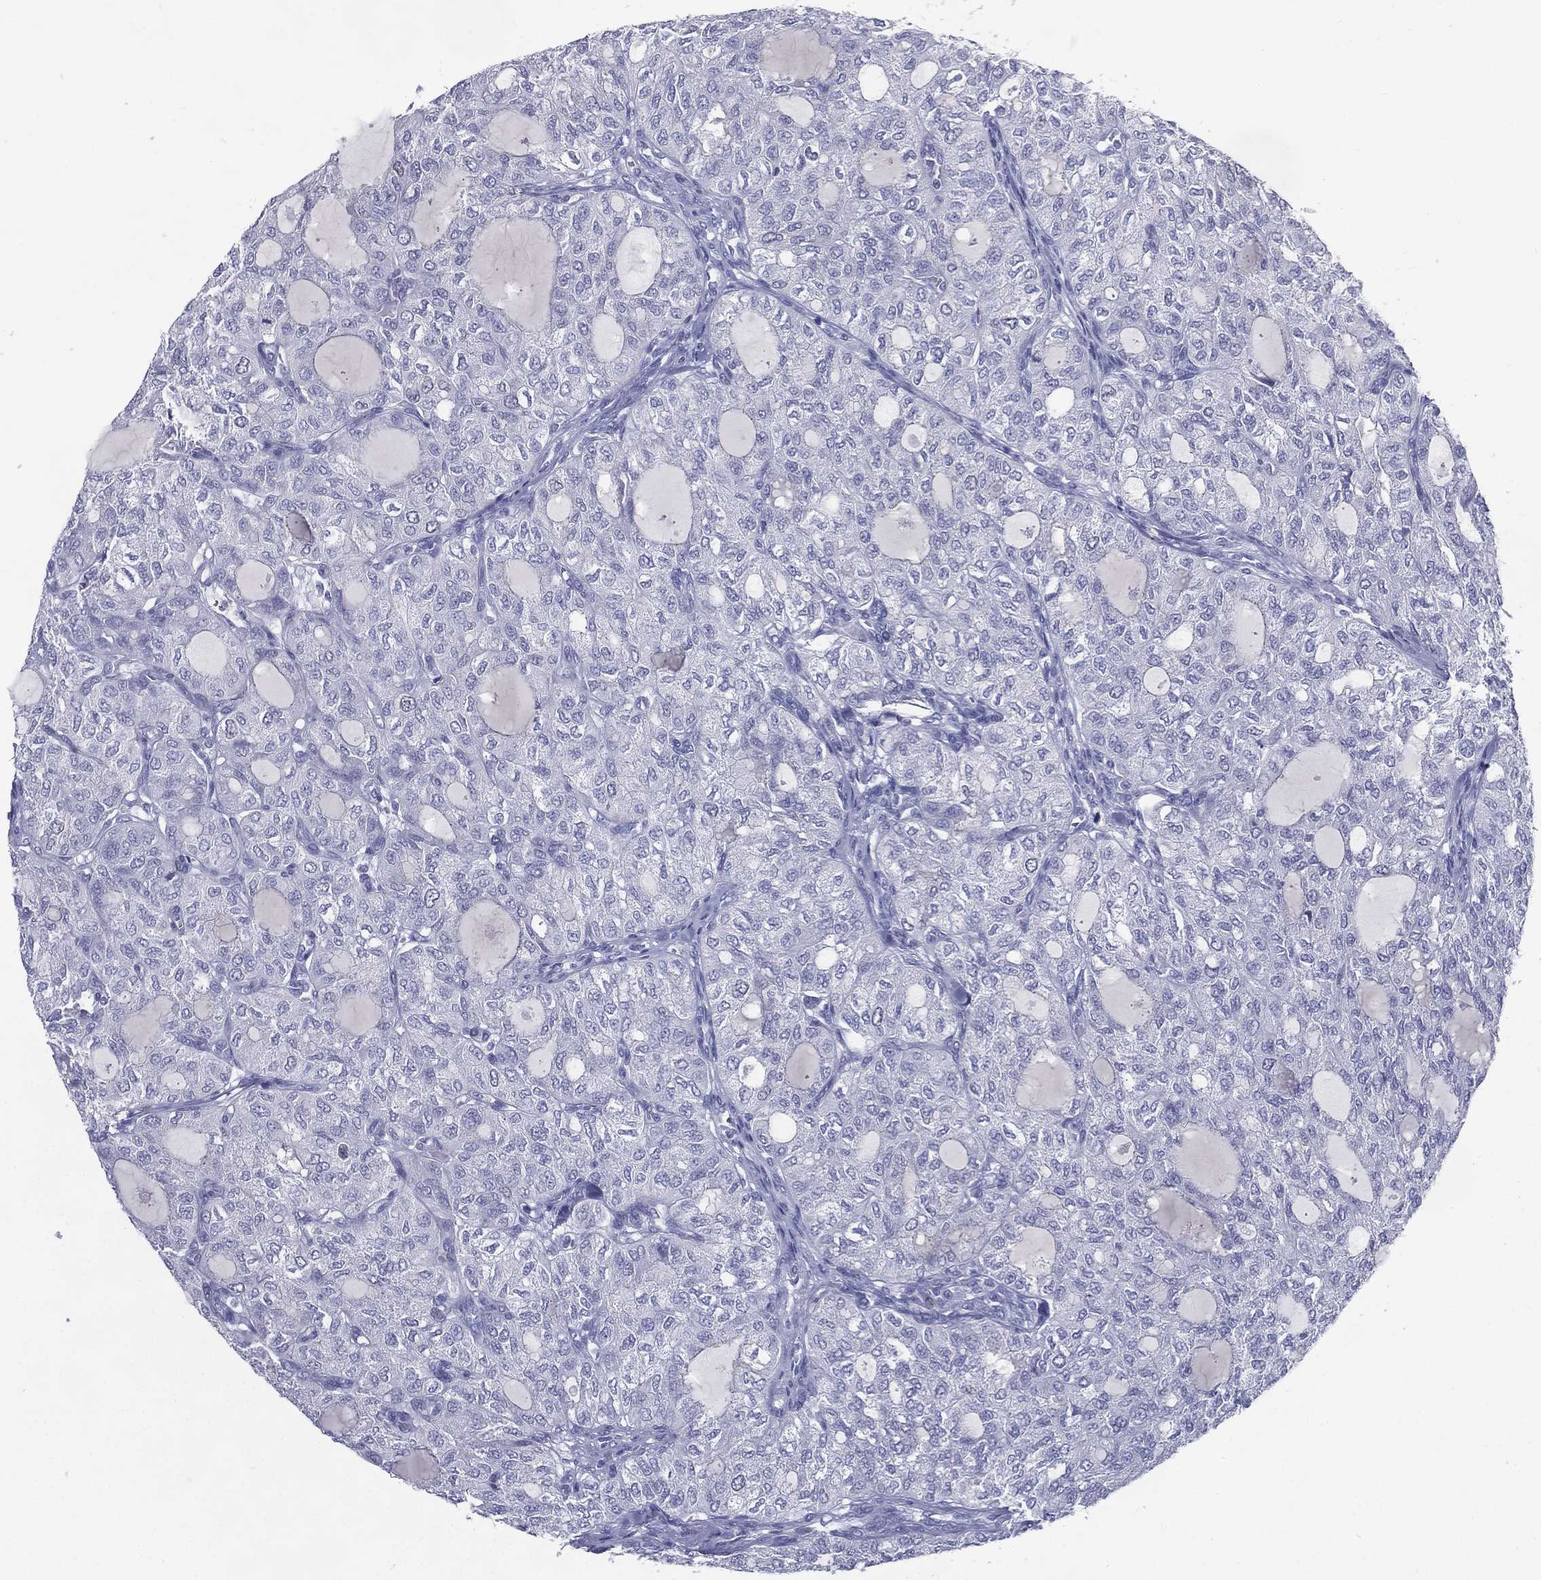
{"staining": {"intensity": "negative", "quantity": "none", "location": "none"}, "tissue": "thyroid cancer", "cell_type": "Tumor cells", "image_type": "cancer", "snomed": [{"axis": "morphology", "description": "Follicular adenoma carcinoma, NOS"}, {"axis": "topography", "description": "Thyroid gland"}], "caption": "IHC histopathology image of neoplastic tissue: human follicular adenoma carcinoma (thyroid) stained with DAB displays no significant protein staining in tumor cells.", "gene": "KIF2C", "patient": {"sex": "male", "age": 75}}